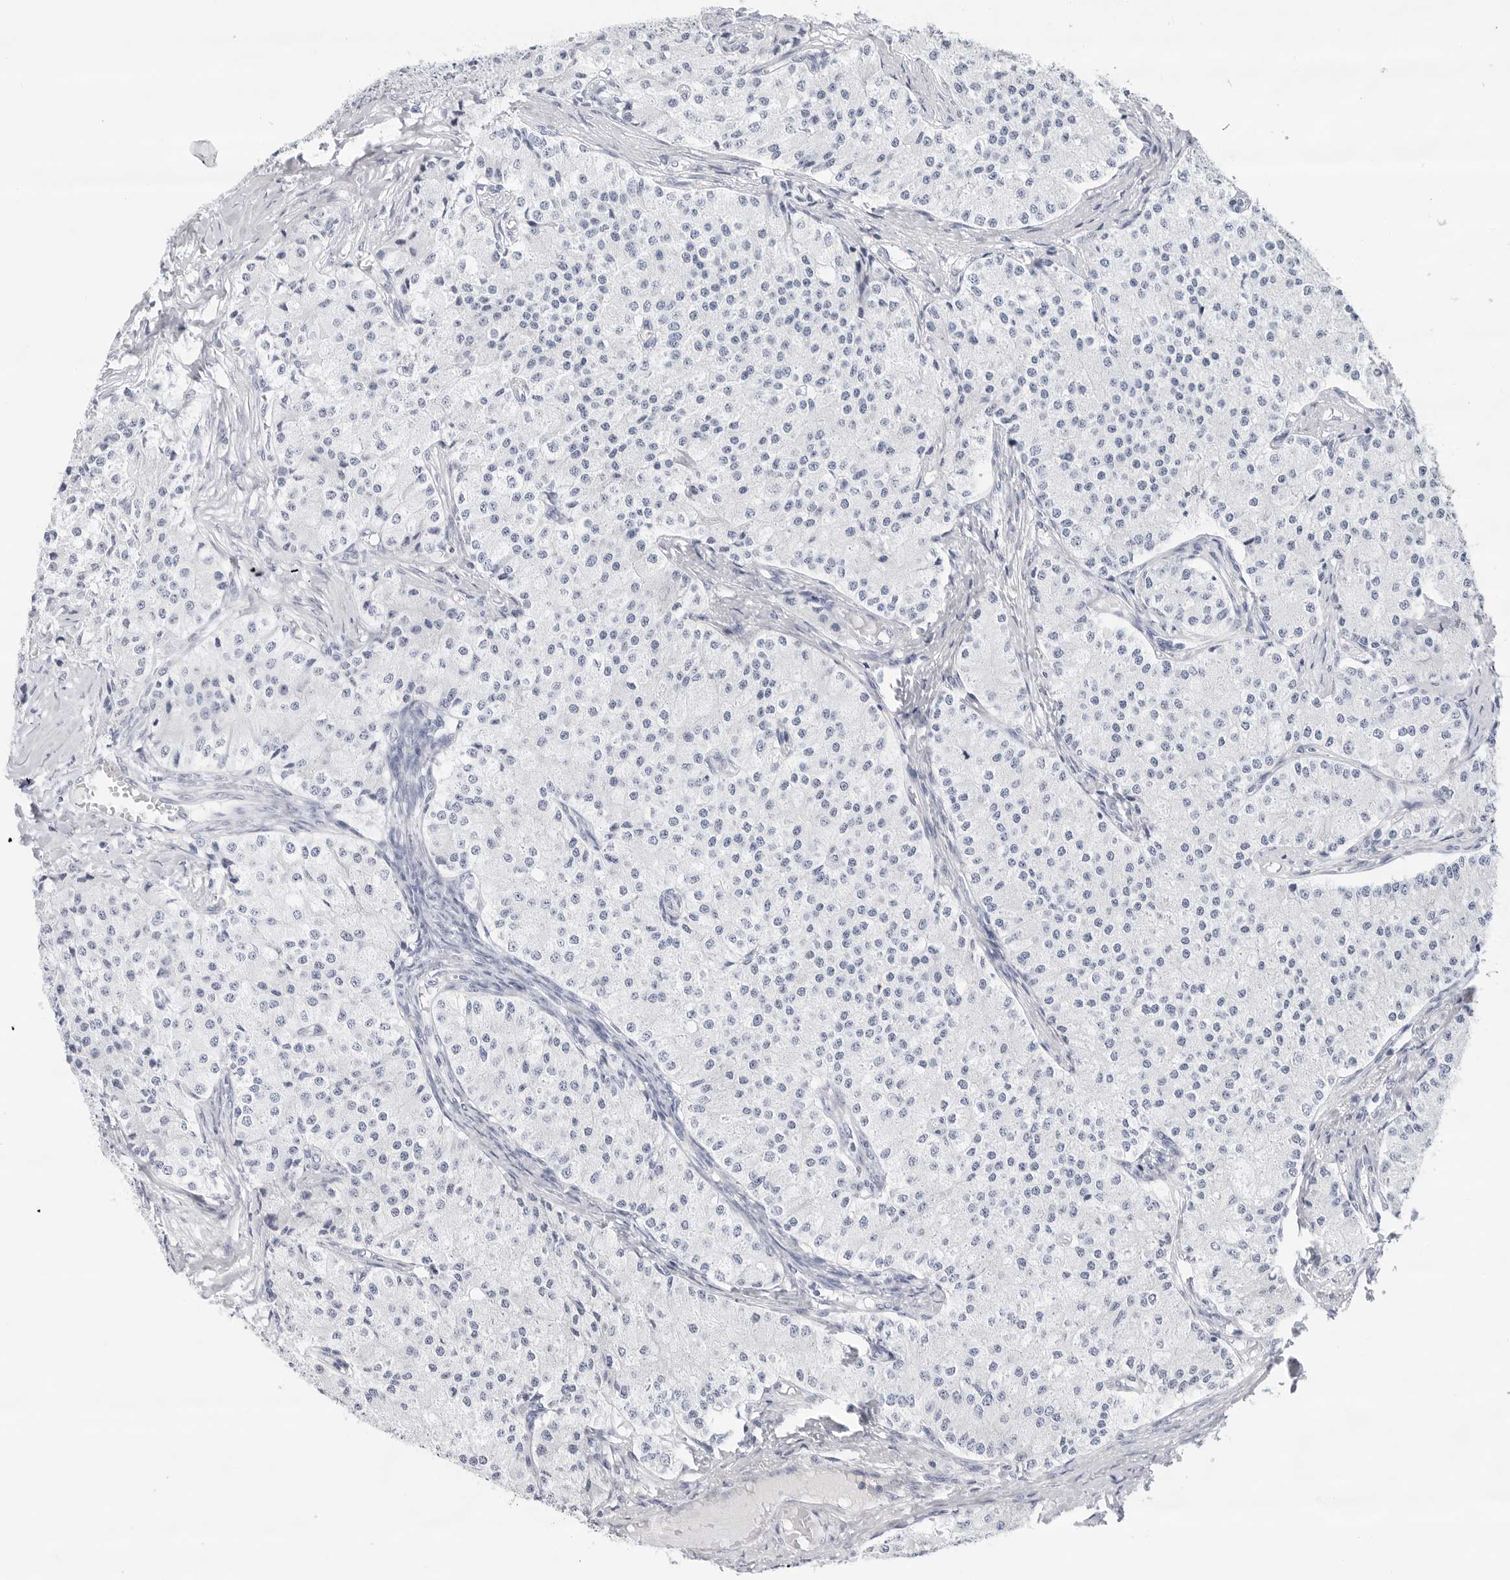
{"staining": {"intensity": "negative", "quantity": "none", "location": "none"}, "tissue": "carcinoid", "cell_type": "Tumor cells", "image_type": "cancer", "snomed": [{"axis": "morphology", "description": "Carcinoid, malignant, NOS"}, {"axis": "topography", "description": "Colon"}], "caption": "IHC histopathology image of carcinoid (malignant) stained for a protein (brown), which displays no positivity in tumor cells. The staining was performed using DAB to visualize the protein expression in brown, while the nuclei were stained in blue with hematoxylin (Magnification: 20x).", "gene": "SLC19A1", "patient": {"sex": "female", "age": 52}}